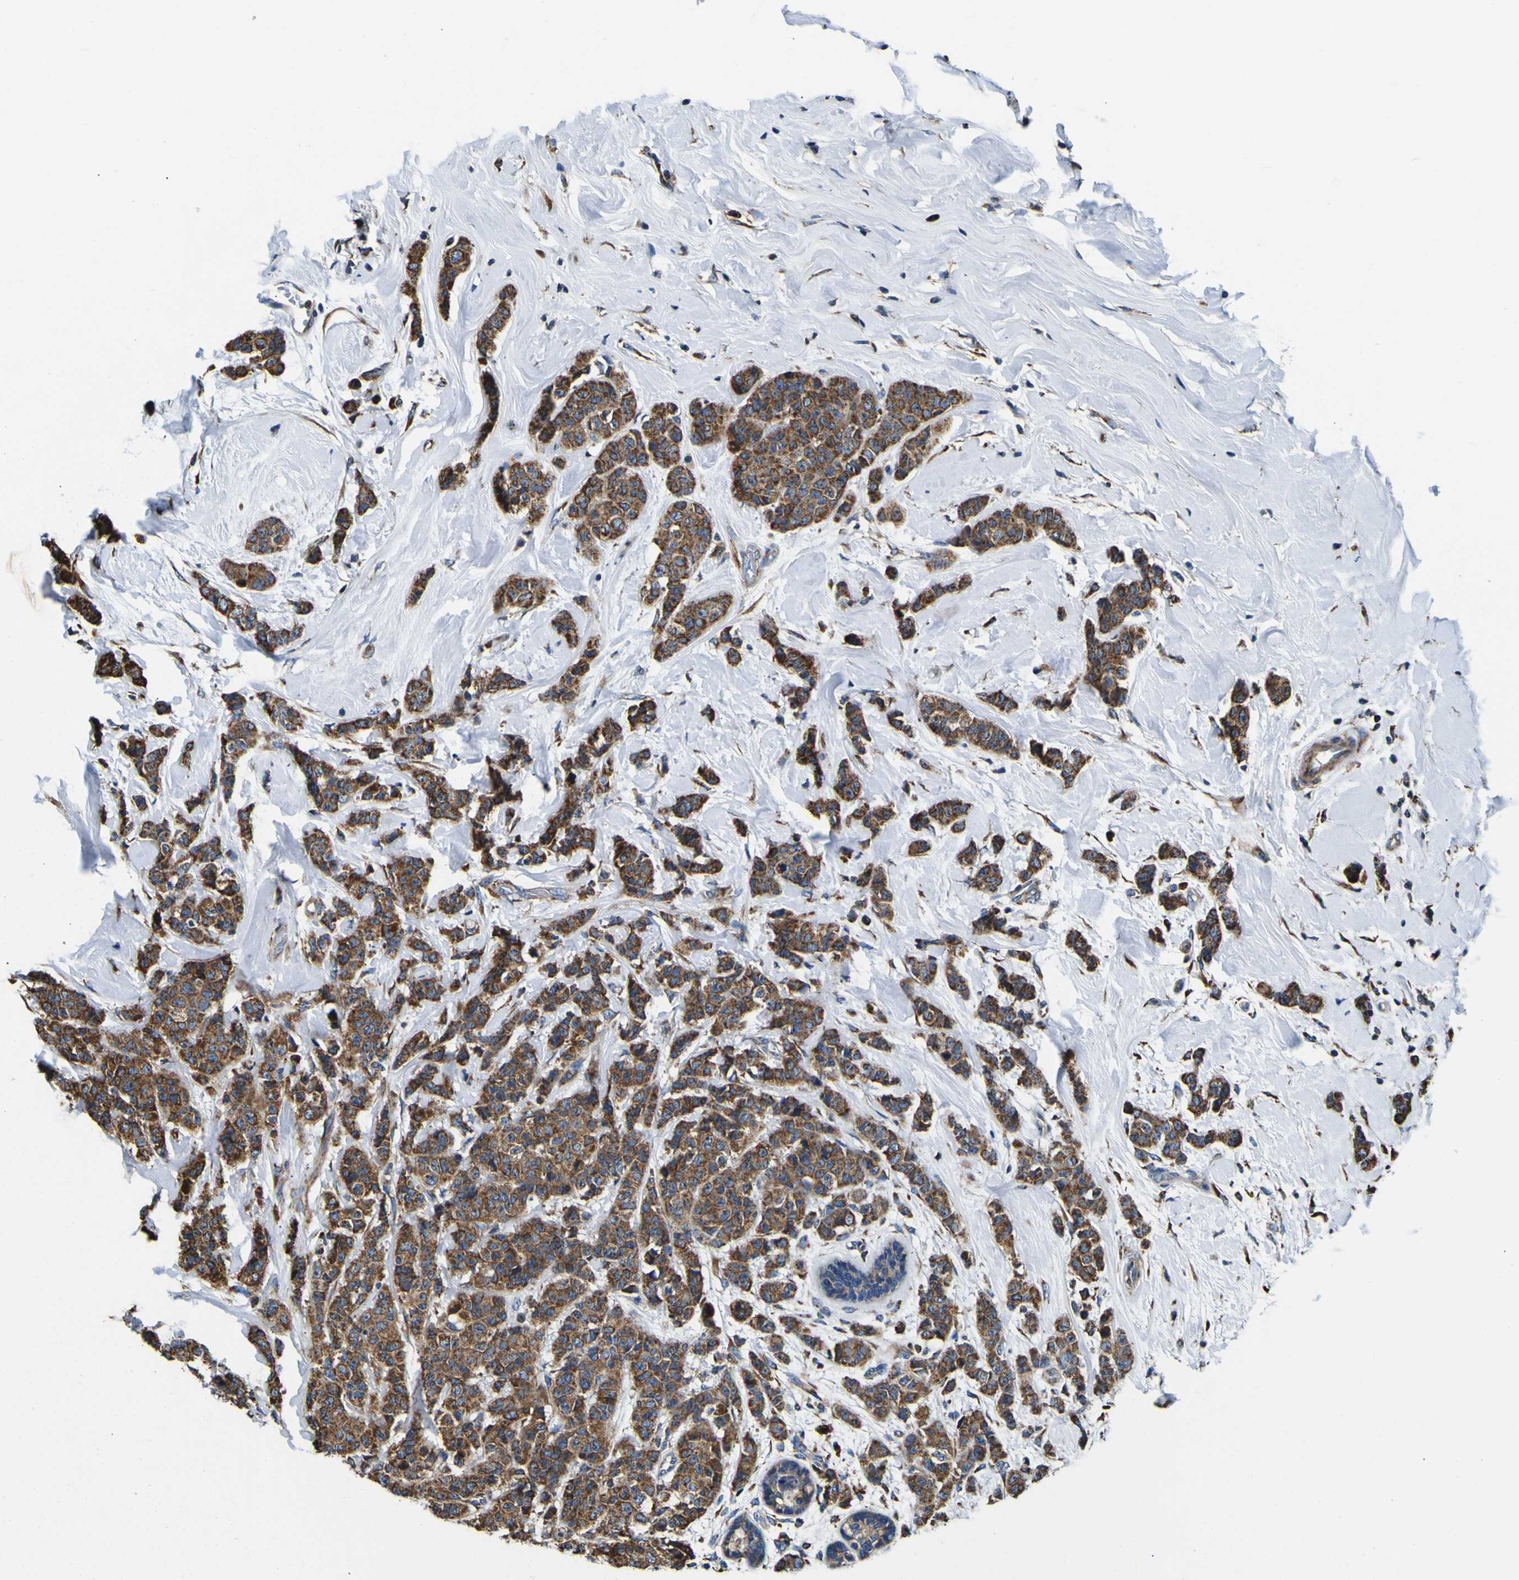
{"staining": {"intensity": "strong", "quantity": ">75%", "location": "cytoplasmic/membranous"}, "tissue": "breast cancer", "cell_type": "Tumor cells", "image_type": "cancer", "snomed": [{"axis": "morphology", "description": "Normal tissue, NOS"}, {"axis": "morphology", "description": "Duct carcinoma"}, {"axis": "topography", "description": "Breast"}], "caption": "Approximately >75% of tumor cells in intraductal carcinoma (breast) demonstrate strong cytoplasmic/membranous protein positivity as visualized by brown immunohistochemical staining.", "gene": "INPP5A", "patient": {"sex": "female", "age": 40}}